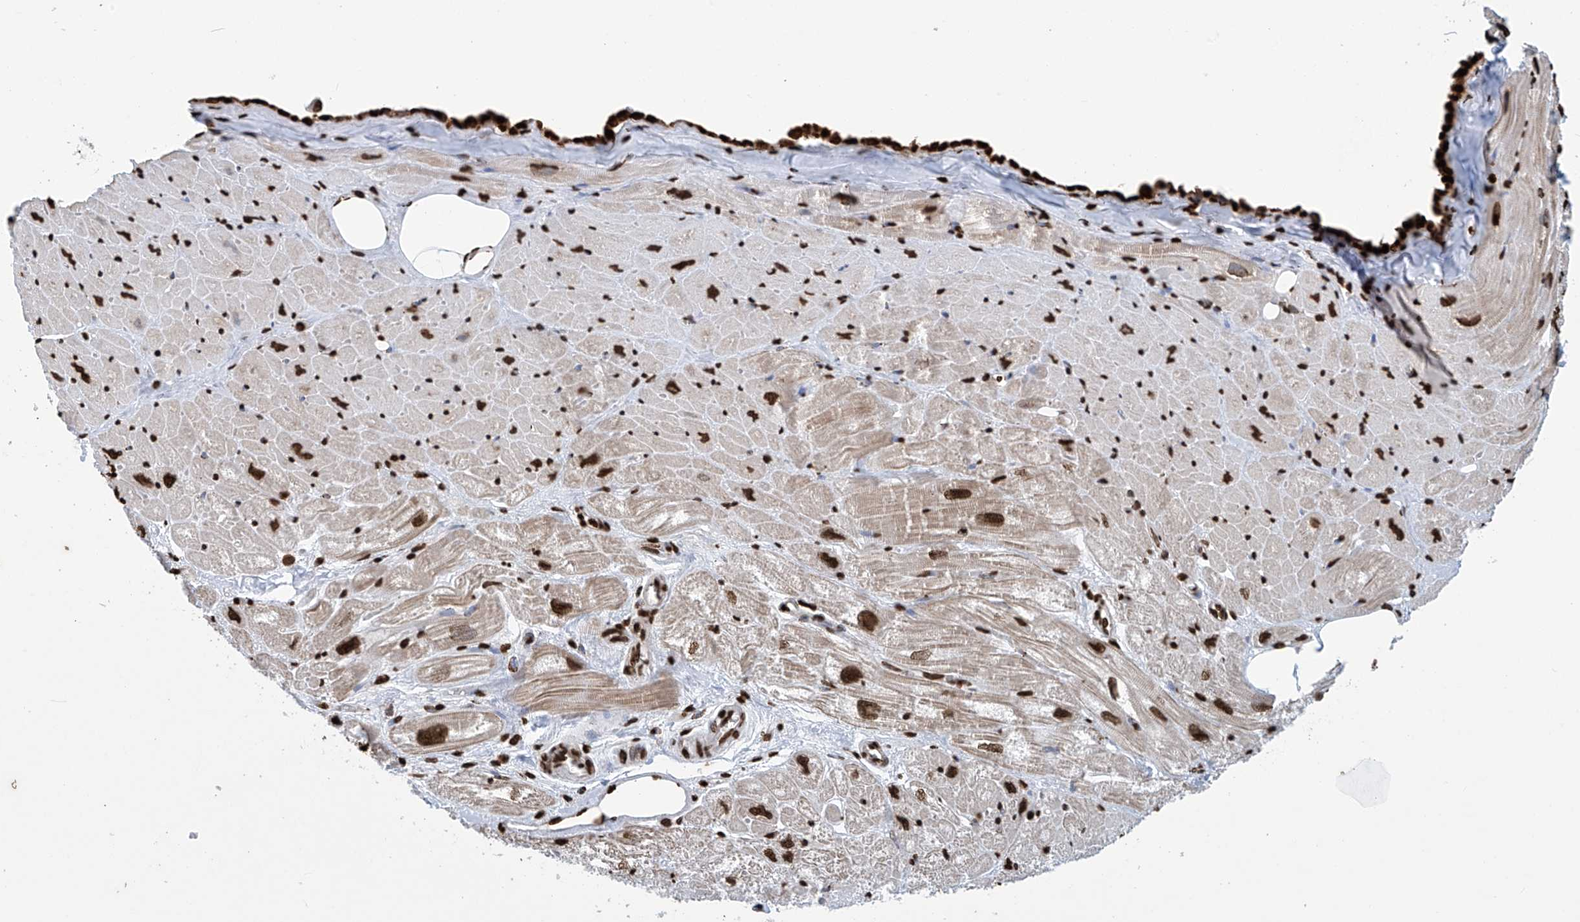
{"staining": {"intensity": "strong", "quantity": ">75%", "location": "nuclear"}, "tissue": "heart muscle", "cell_type": "Cardiomyocytes", "image_type": "normal", "snomed": [{"axis": "morphology", "description": "Normal tissue, NOS"}, {"axis": "topography", "description": "Heart"}], "caption": "About >75% of cardiomyocytes in normal heart muscle exhibit strong nuclear protein expression as visualized by brown immunohistochemical staining.", "gene": "DPPA2", "patient": {"sex": "male", "age": 50}}